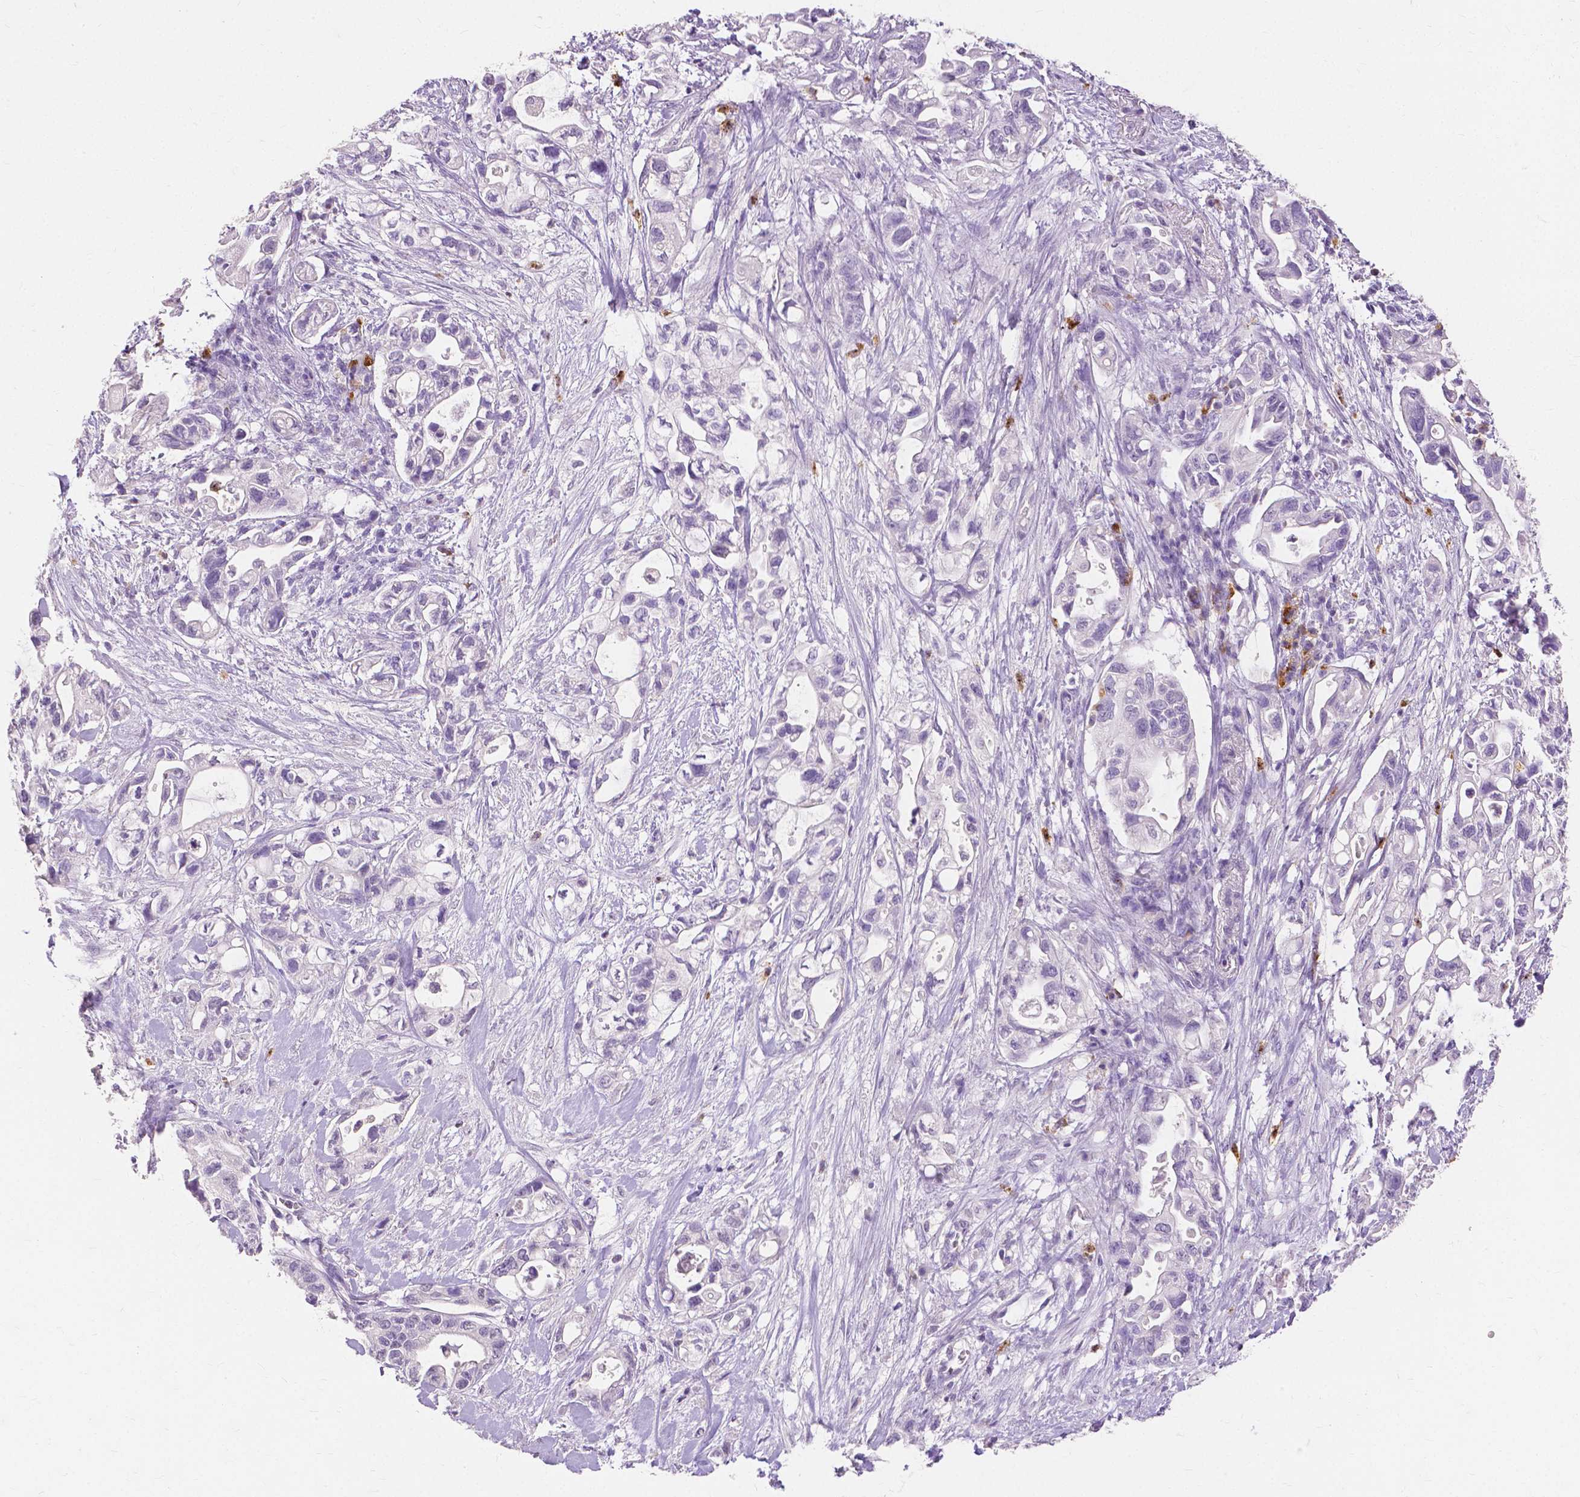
{"staining": {"intensity": "negative", "quantity": "none", "location": "none"}, "tissue": "pancreatic cancer", "cell_type": "Tumor cells", "image_type": "cancer", "snomed": [{"axis": "morphology", "description": "Adenocarcinoma, NOS"}, {"axis": "topography", "description": "Pancreas"}], "caption": "Immunohistochemistry of pancreatic adenocarcinoma shows no expression in tumor cells.", "gene": "CXCR2", "patient": {"sex": "female", "age": 72}}